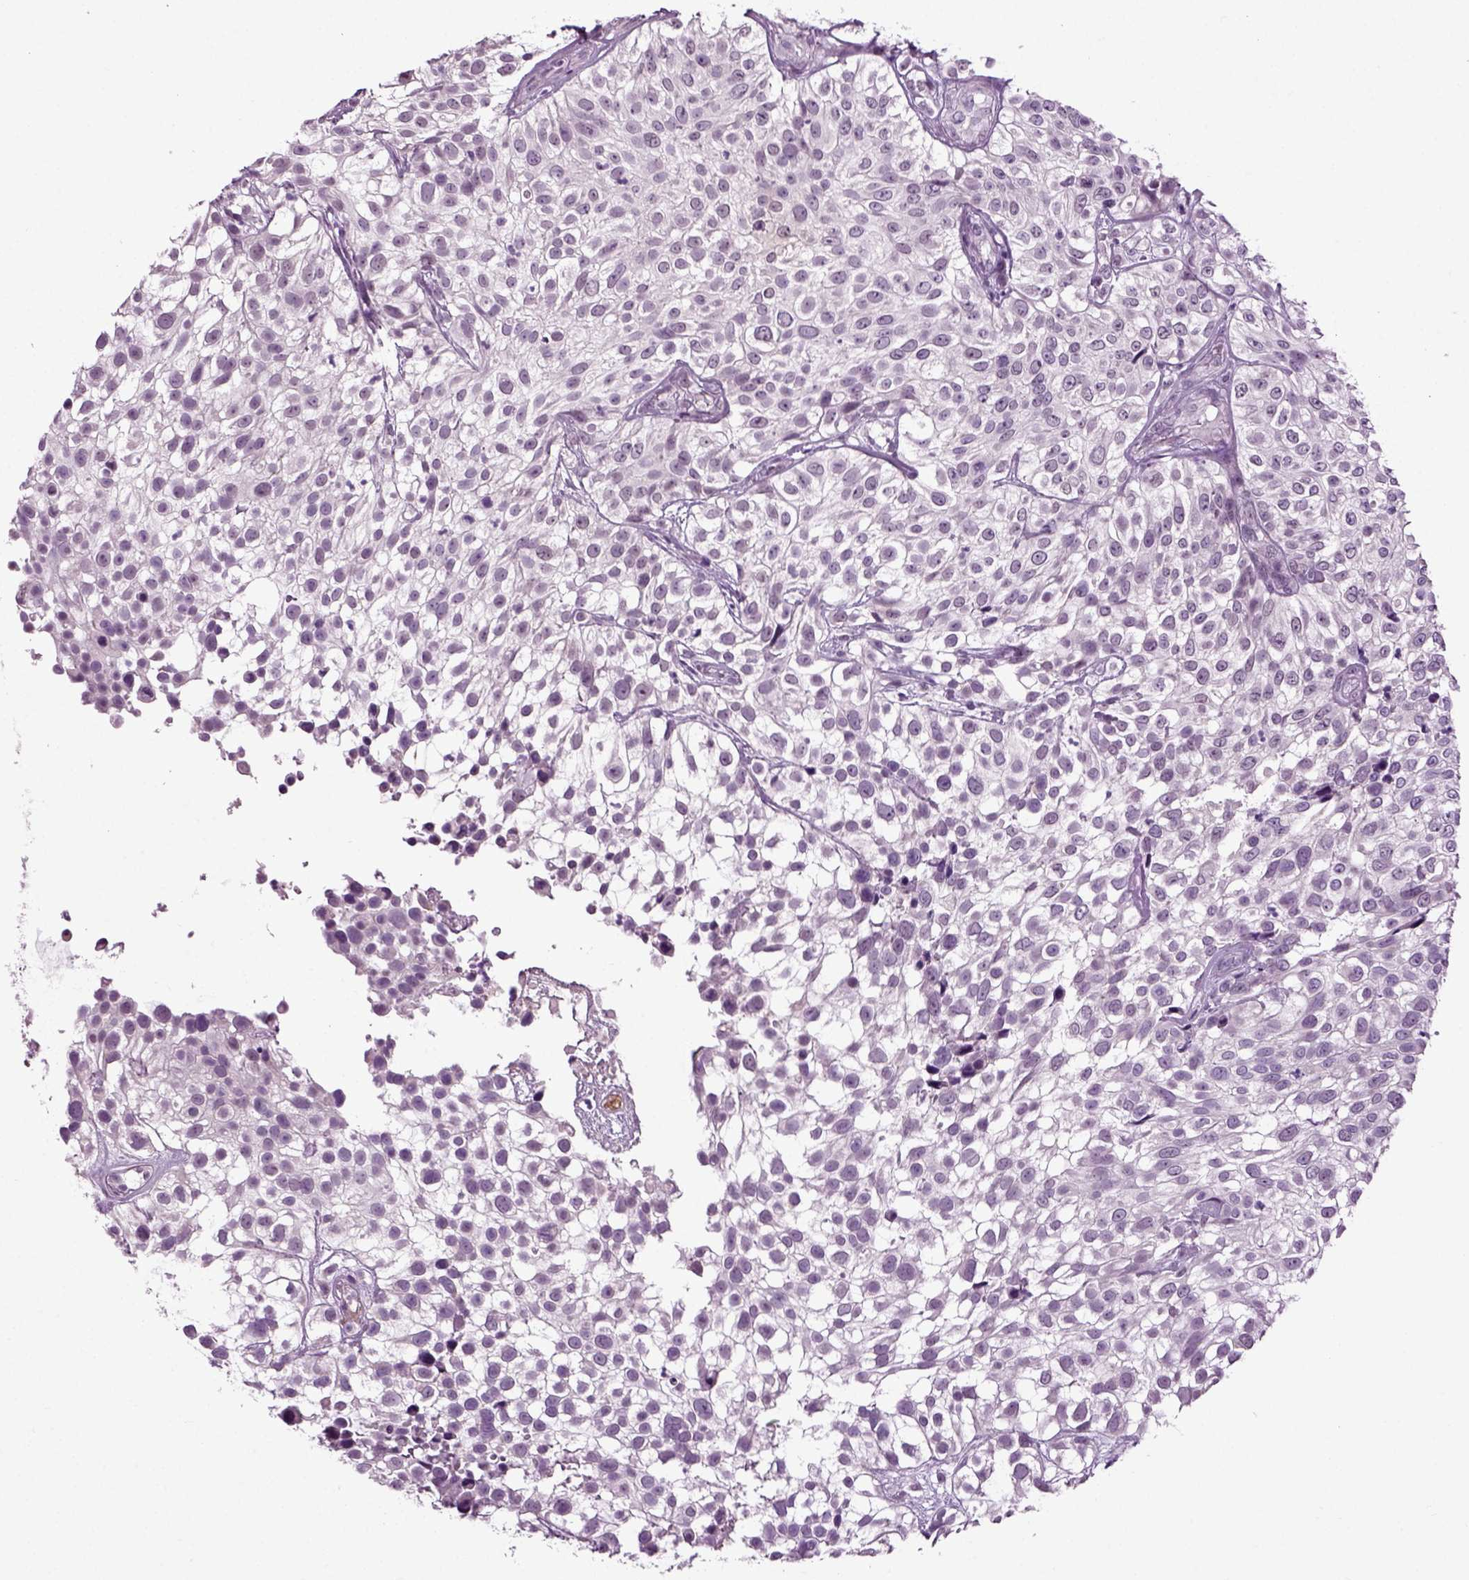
{"staining": {"intensity": "negative", "quantity": "none", "location": "none"}, "tissue": "urothelial cancer", "cell_type": "Tumor cells", "image_type": "cancer", "snomed": [{"axis": "morphology", "description": "Urothelial carcinoma, High grade"}, {"axis": "topography", "description": "Urinary bladder"}], "caption": "IHC of urothelial carcinoma (high-grade) displays no staining in tumor cells.", "gene": "SPATA17", "patient": {"sex": "male", "age": 56}}